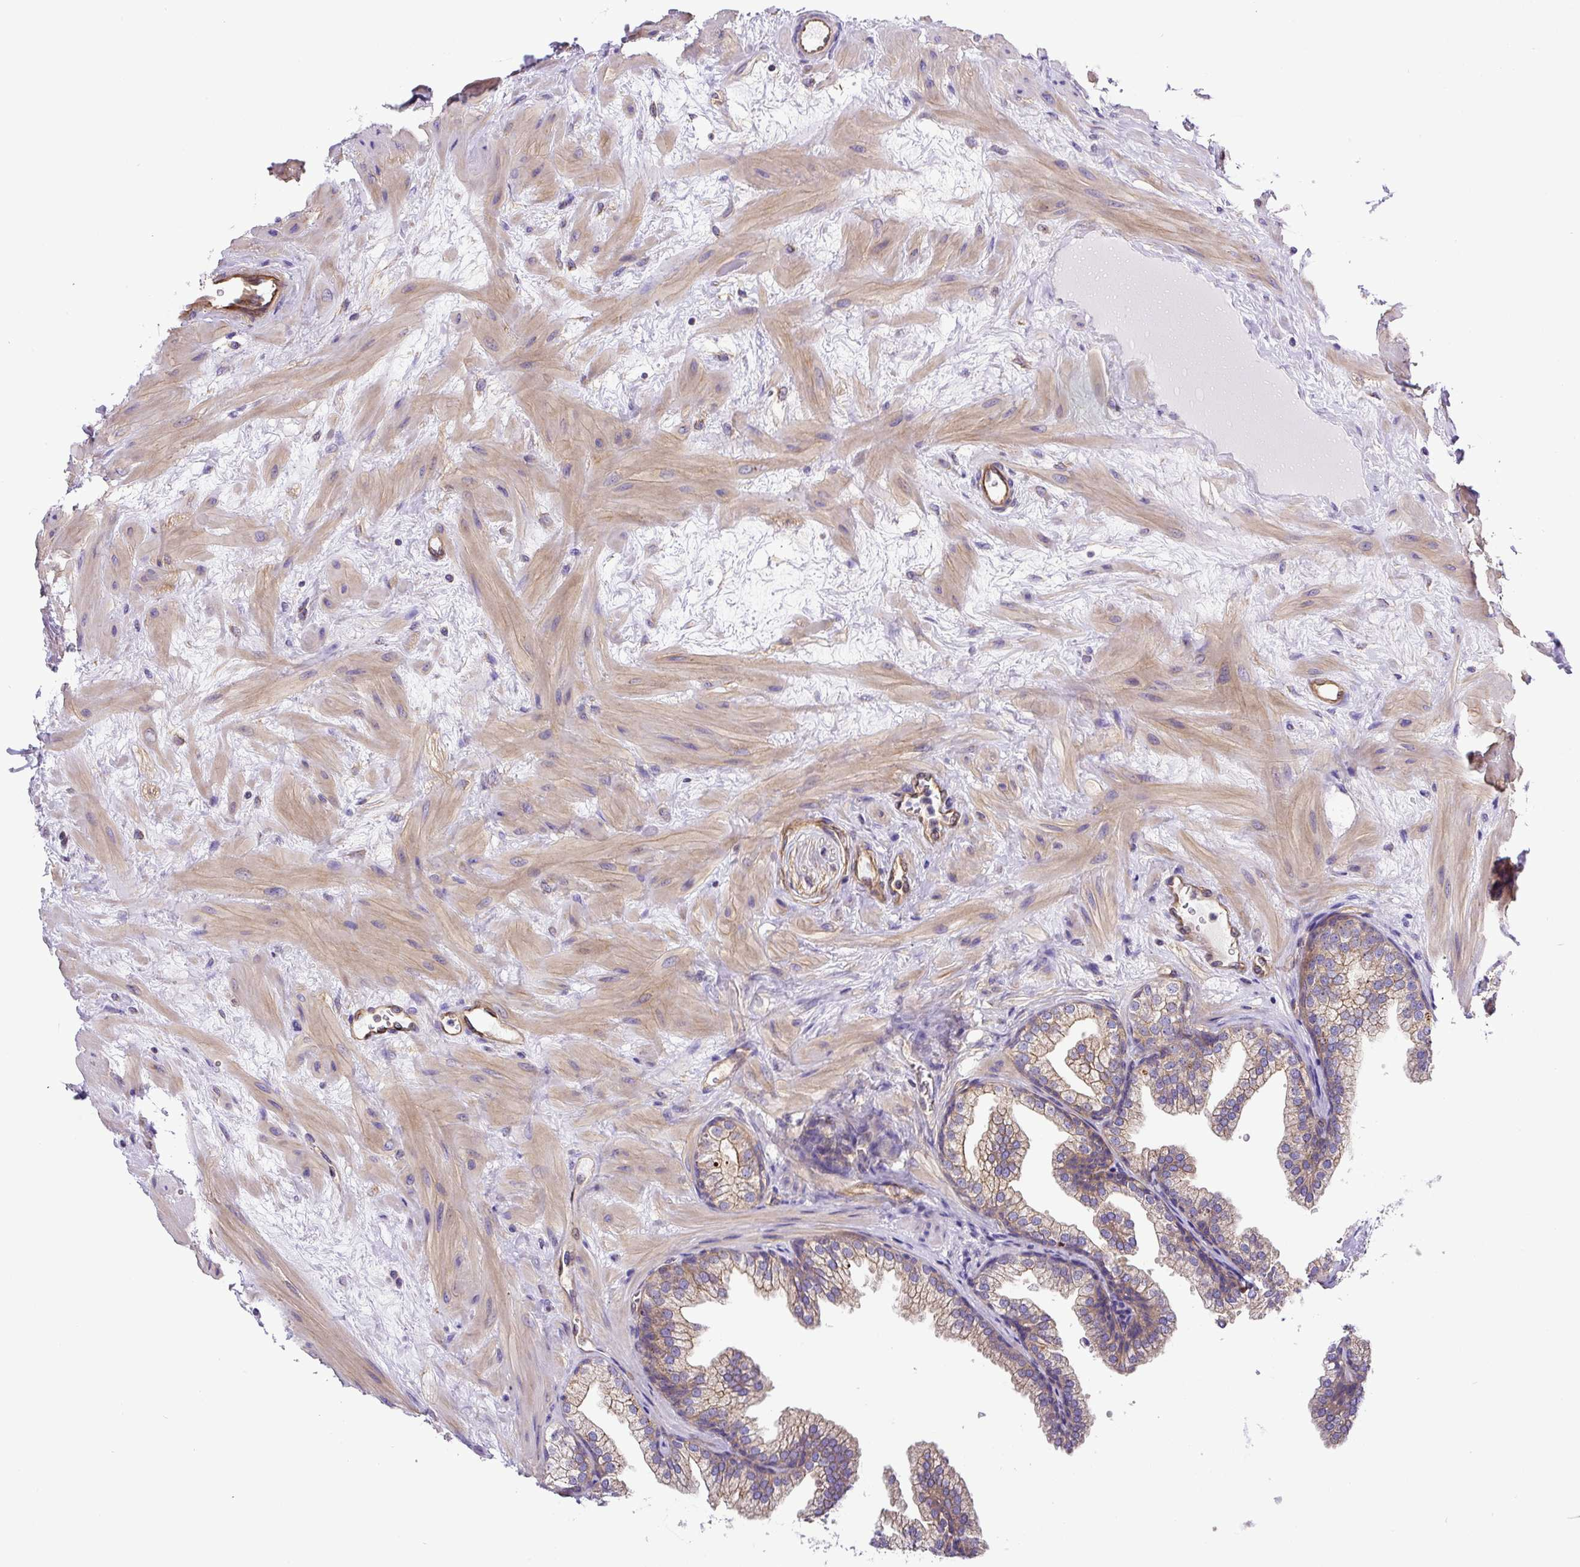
{"staining": {"intensity": "moderate", "quantity": "25%-75%", "location": "cytoplasmic/membranous"}, "tissue": "prostate", "cell_type": "Glandular cells", "image_type": "normal", "snomed": [{"axis": "morphology", "description": "Normal tissue, NOS"}, {"axis": "topography", "description": "Prostate"}], "caption": "Moderate cytoplasmic/membranous positivity is appreciated in about 25%-75% of glandular cells in normal prostate.", "gene": "DCTN1", "patient": {"sex": "male", "age": 37}}